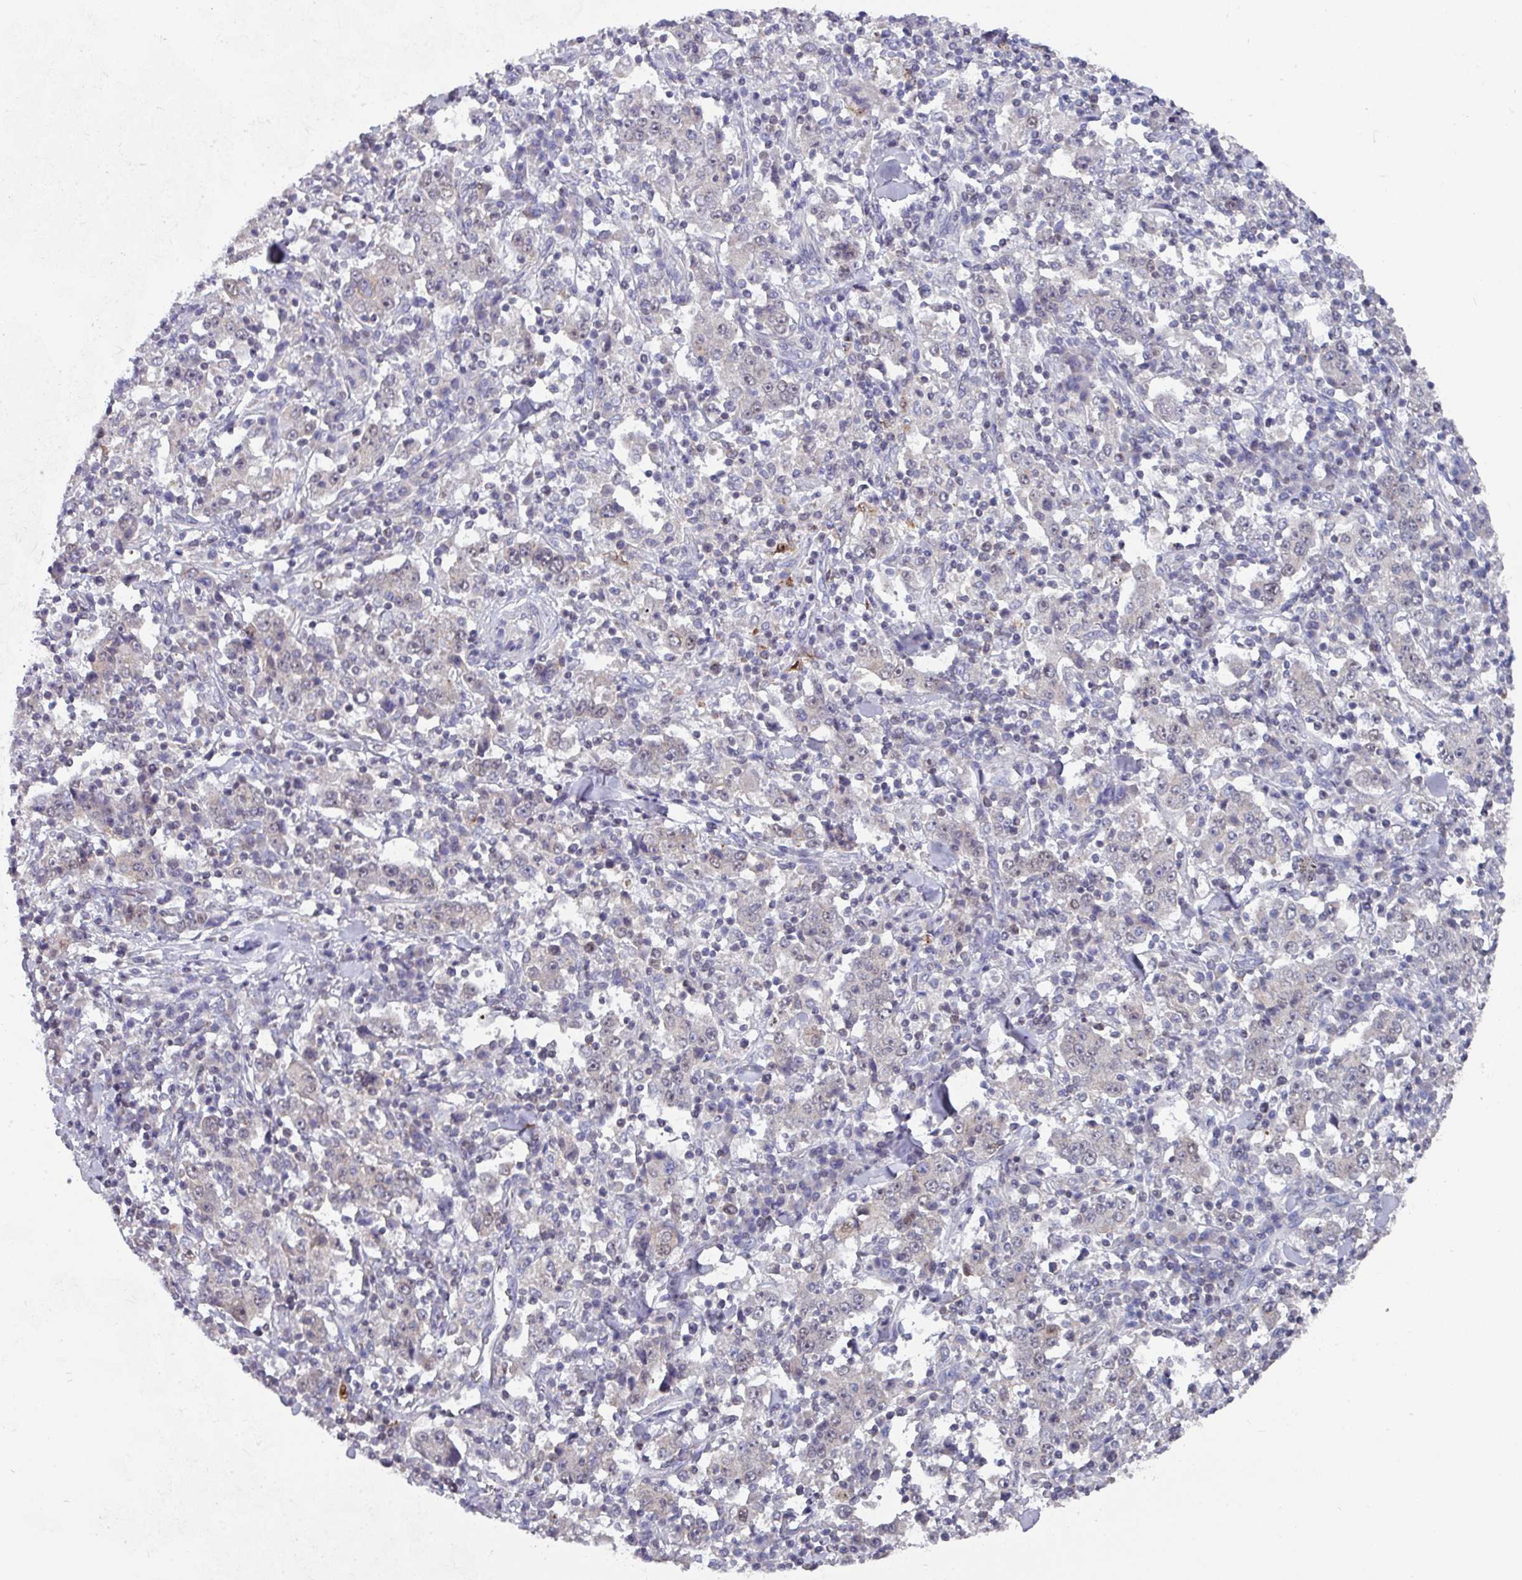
{"staining": {"intensity": "negative", "quantity": "none", "location": "none"}, "tissue": "stomach cancer", "cell_type": "Tumor cells", "image_type": "cancer", "snomed": [{"axis": "morphology", "description": "Normal tissue, NOS"}, {"axis": "morphology", "description": "Adenocarcinoma, NOS"}, {"axis": "topography", "description": "Stomach, upper"}, {"axis": "topography", "description": "Stomach"}], "caption": "This is a micrograph of immunohistochemistry staining of stomach cancer, which shows no expression in tumor cells.", "gene": "DCAF12L2", "patient": {"sex": "male", "age": 59}}